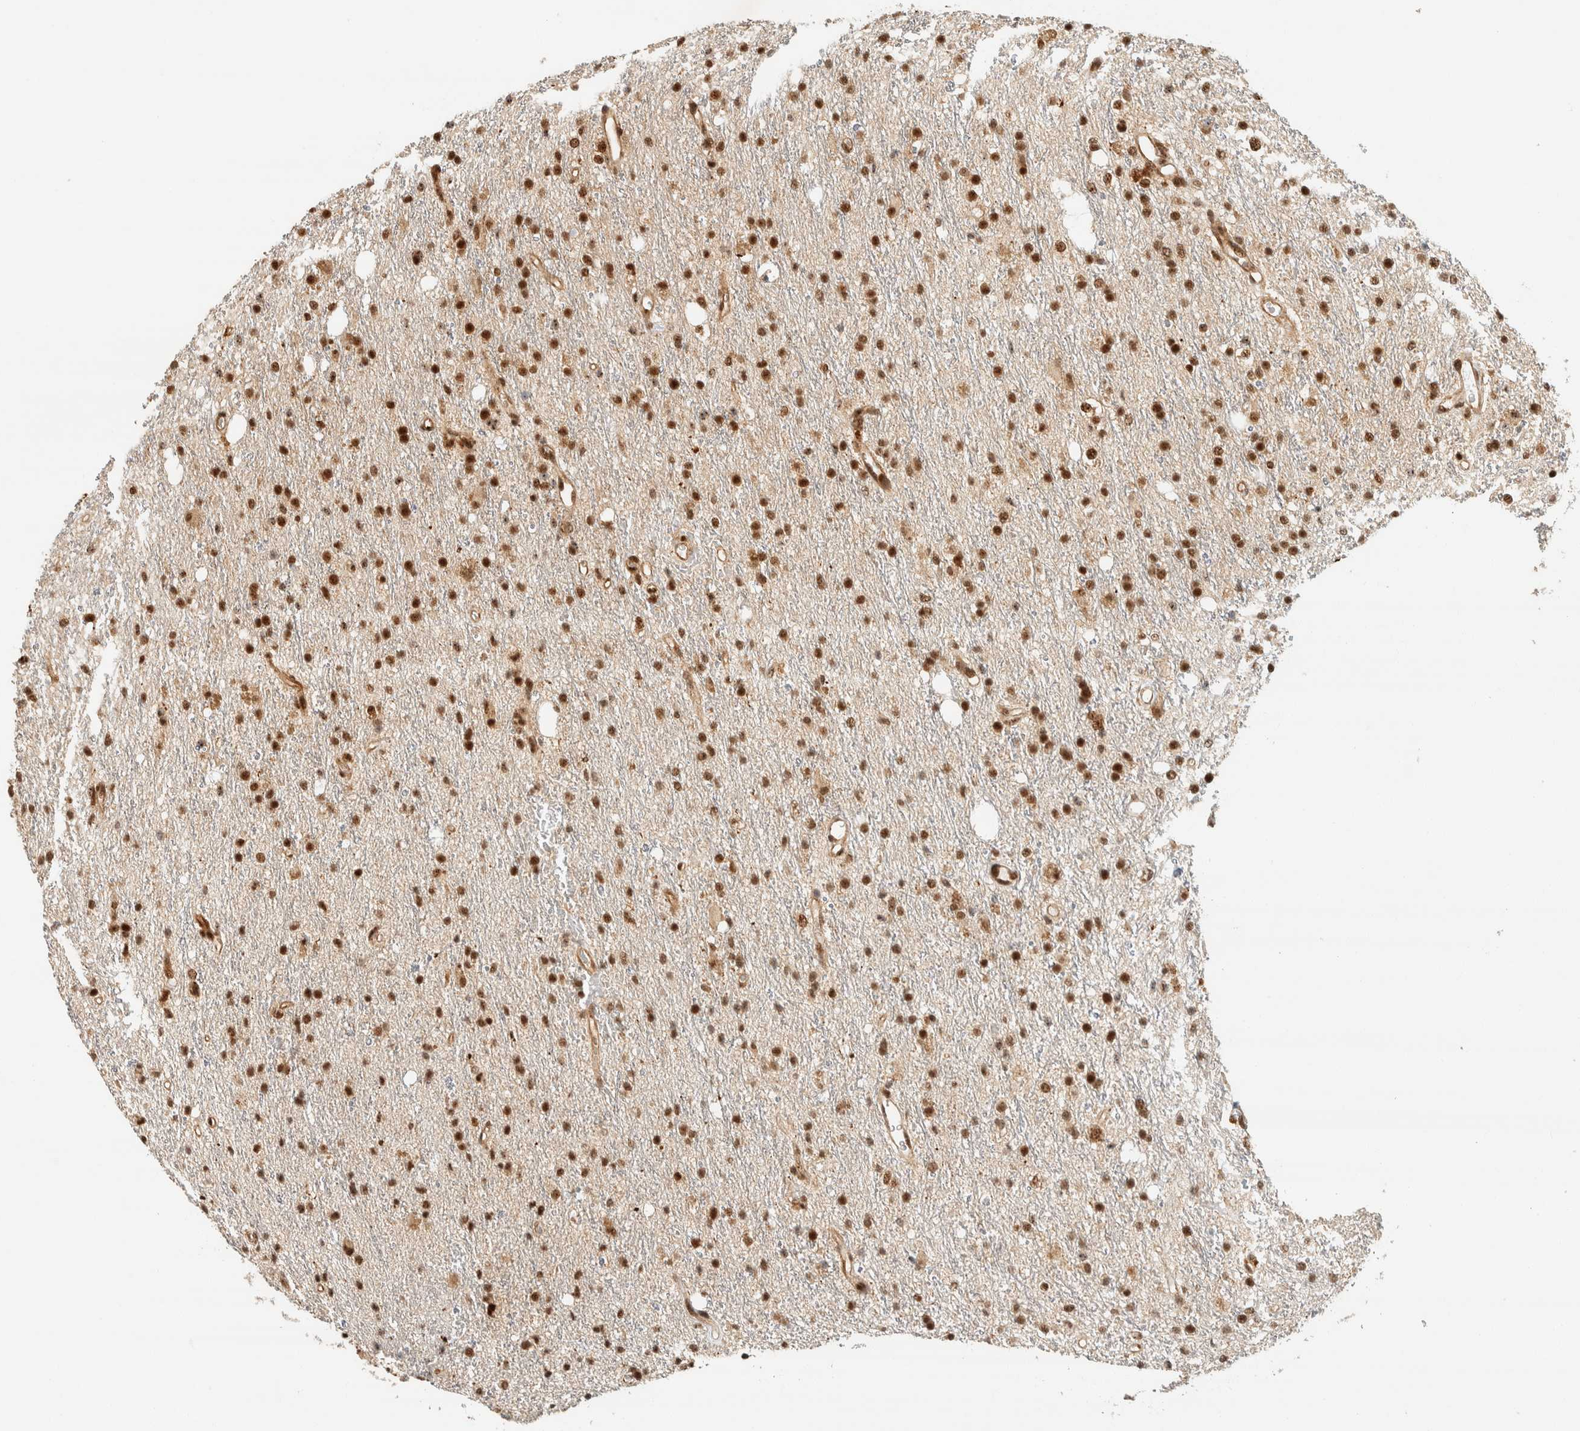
{"staining": {"intensity": "strong", "quantity": ">75%", "location": "nuclear"}, "tissue": "glioma", "cell_type": "Tumor cells", "image_type": "cancer", "snomed": [{"axis": "morphology", "description": "Glioma, malignant, High grade"}, {"axis": "topography", "description": "Brain"}], "caption": "The immunohistochemical stain labels strong nuclear staining in tumor cells of malignant glioma (high-grade) tissue.", "gene": "SIK1", "patient": {"sex": "male", "age": 47}}